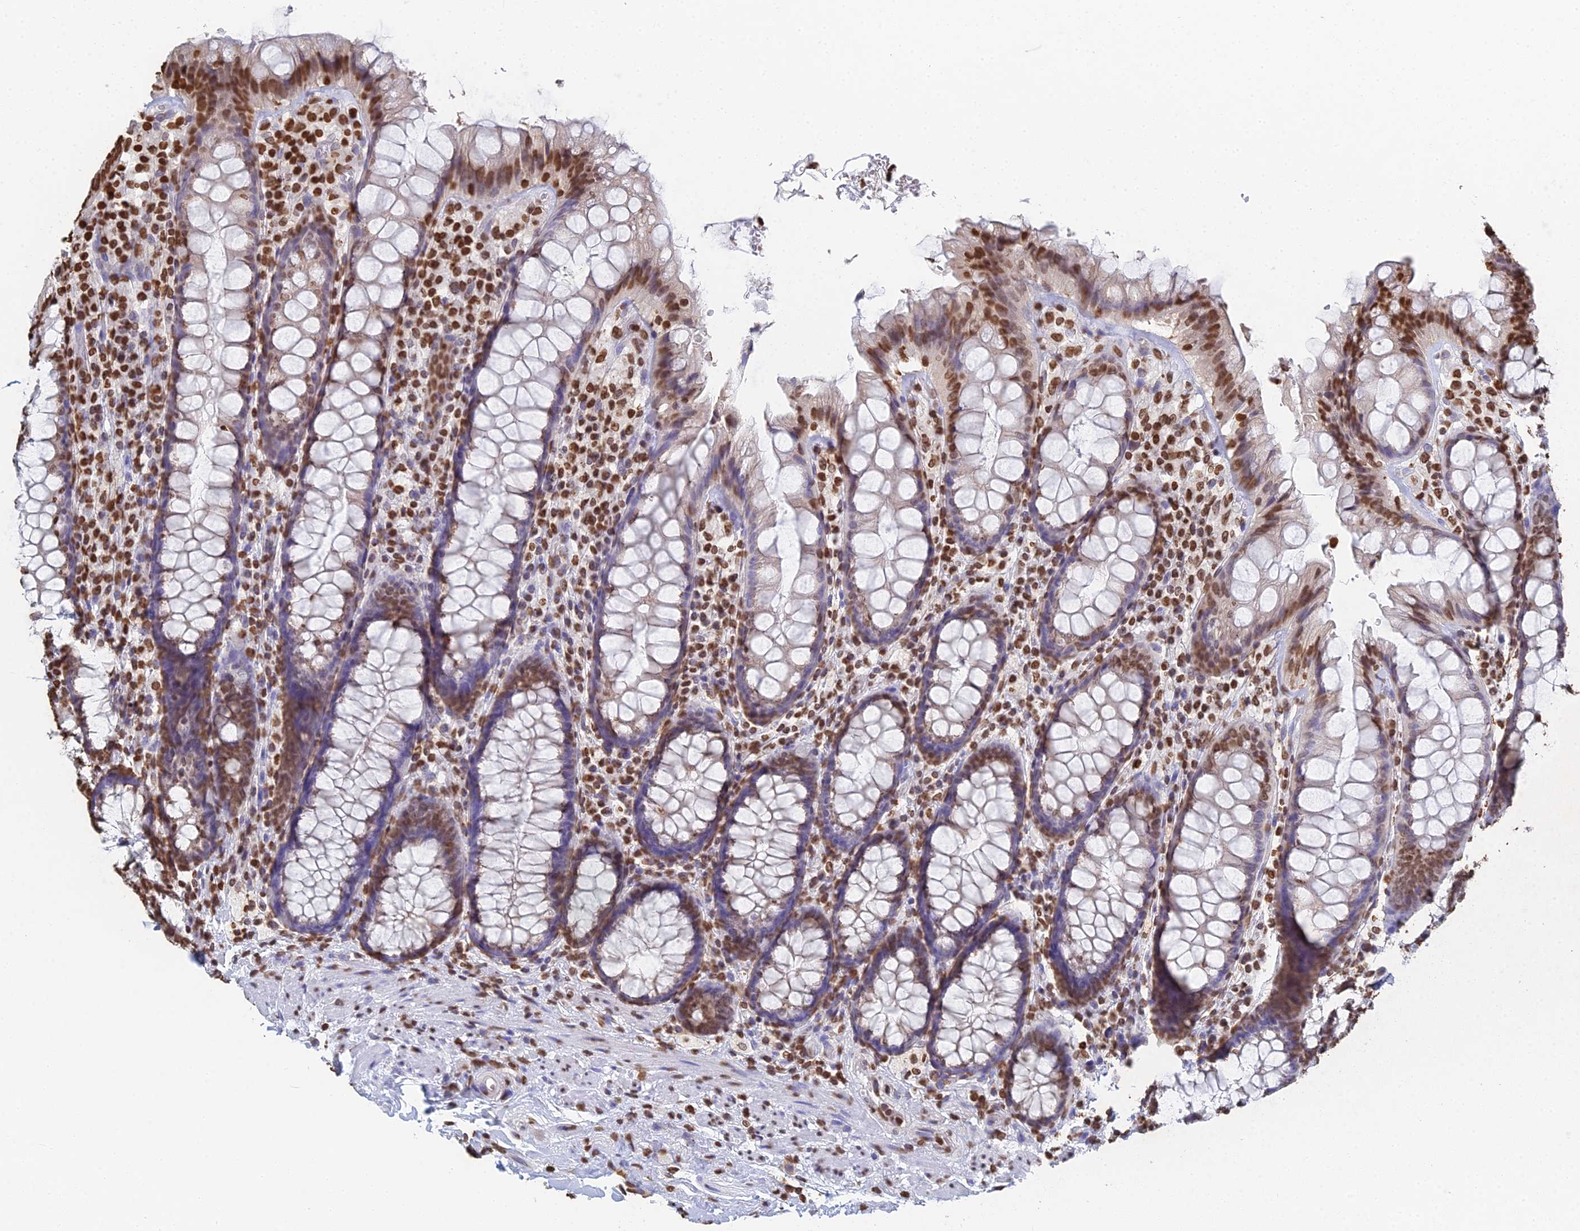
{"staining": {"intensity": "moderate", "quantity": "25%-75%", "location": "nuclear"}, "tissue": "rectum", "cell_type": "Glandular cells", "image_type": "normal", "snomed": [{"axis": "morphology", "description": "Normal tissue, NOS"}, {"axis": "topography", "description": "Rectum"}], "caption": "Immunohistochemical staining of unremarkable human rectum demonstrates 25%-75% levels of moderate nuclear protein expression in approximately 25%-75% of glandular cells. (DAB IHC, brown staining for protein, blue staining for nuclei).", "gene": "GBP3", "patient": {"sex": "male", "age": 83}}